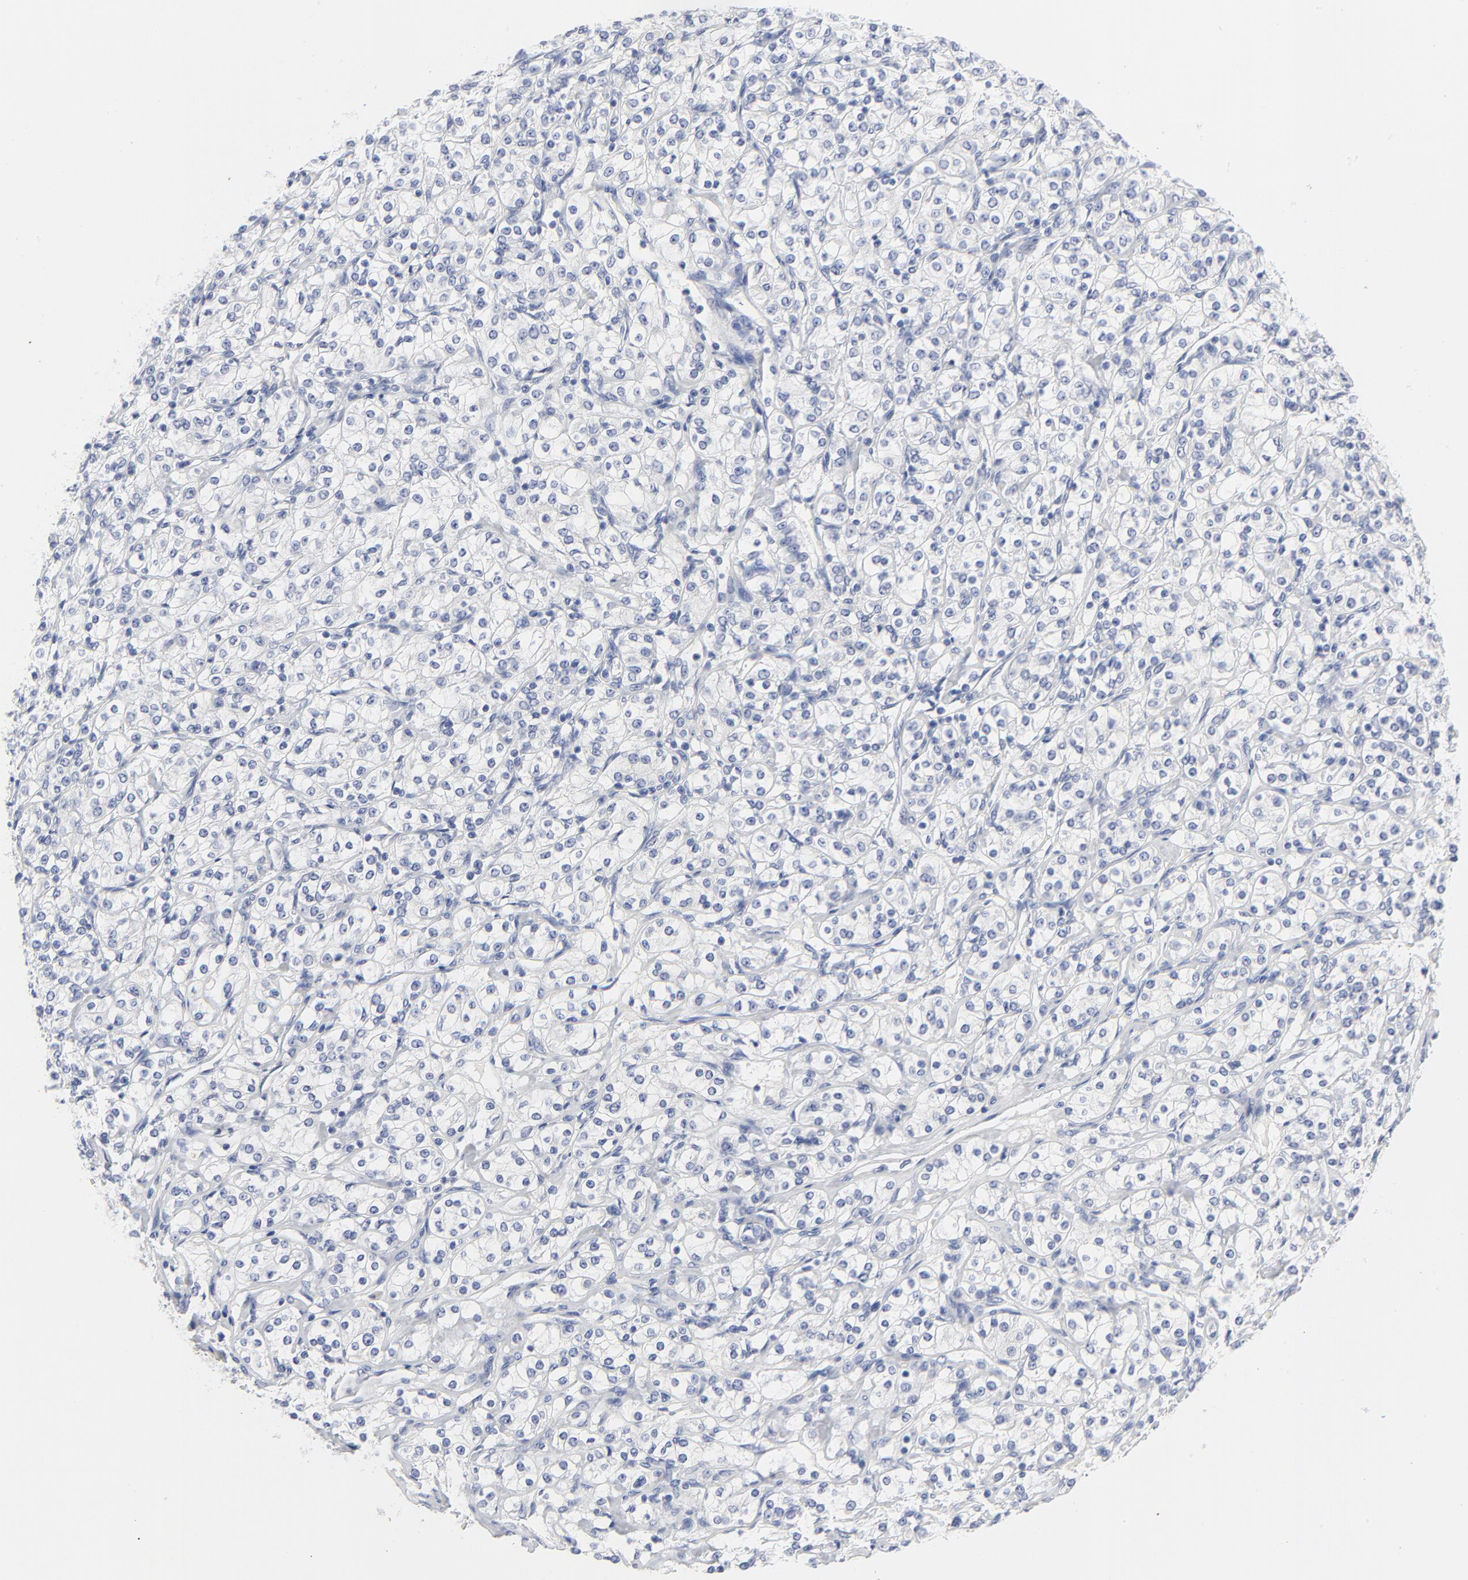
{"staining": {"intensity": "negative", "quantity": "none", "location": "none"}, "tissue": "renal cancer", "cell_type": "Tumor cells", "image_type": "cancer", "snomed": [{"axis": "morphology", "description": "Adenocarcinoma, NOS"}, {"axis": "topography", "description": "Kidney"}], "caption": "The image shows no significant positivity in tumor cells of renal cancer (adenocarcinoma).", "gene": "CLEC4G", "patient": {"sex": "male", "age": 77}}